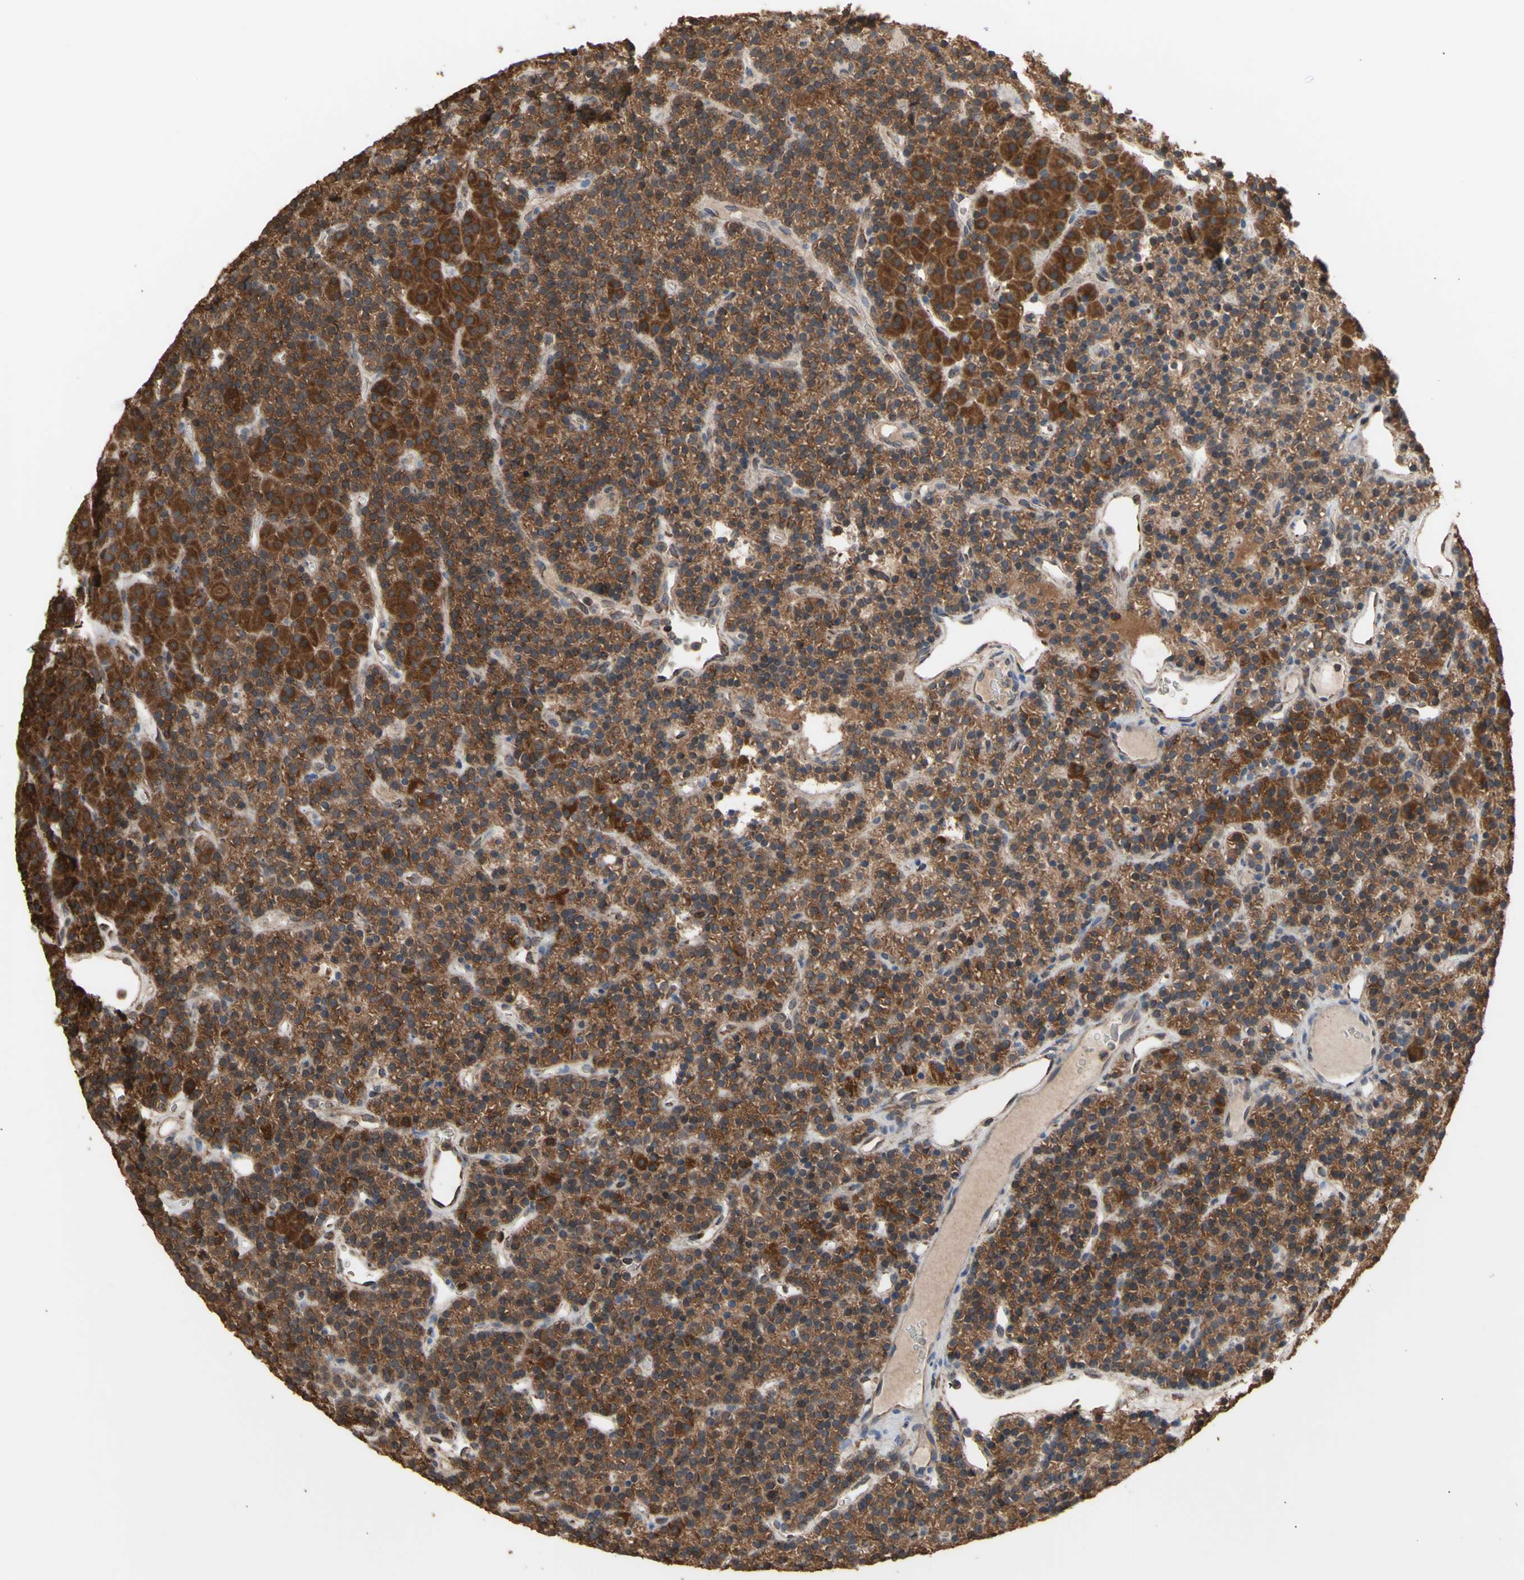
{"staining": {"intensity": "strong", "quantity": ">75%", "location": "cytoplasmic/membranous"}, "tissue": "parathyroid gland", "cell_type": "Glandular cells", "image_type": "normal", "snomed": [{"axis": "morphology", "description": "Normal tissue, NOS"}, {"axis": "morphology", "description": "Hyperplasia, NOS"}, {"axis": "topography", "description": "Parathyroid gland"}], "caption": "Immunohistochemical staining of normal human parathyroid gland exhibits strong cytoplasmic/membranous protein staining in about >75% of glandular cells. The protein of interest is shown in brown color, while the nuclei are stained blue.", "gene": "ALDH9A1", "patient": {"sex": "male", "age": 44}}